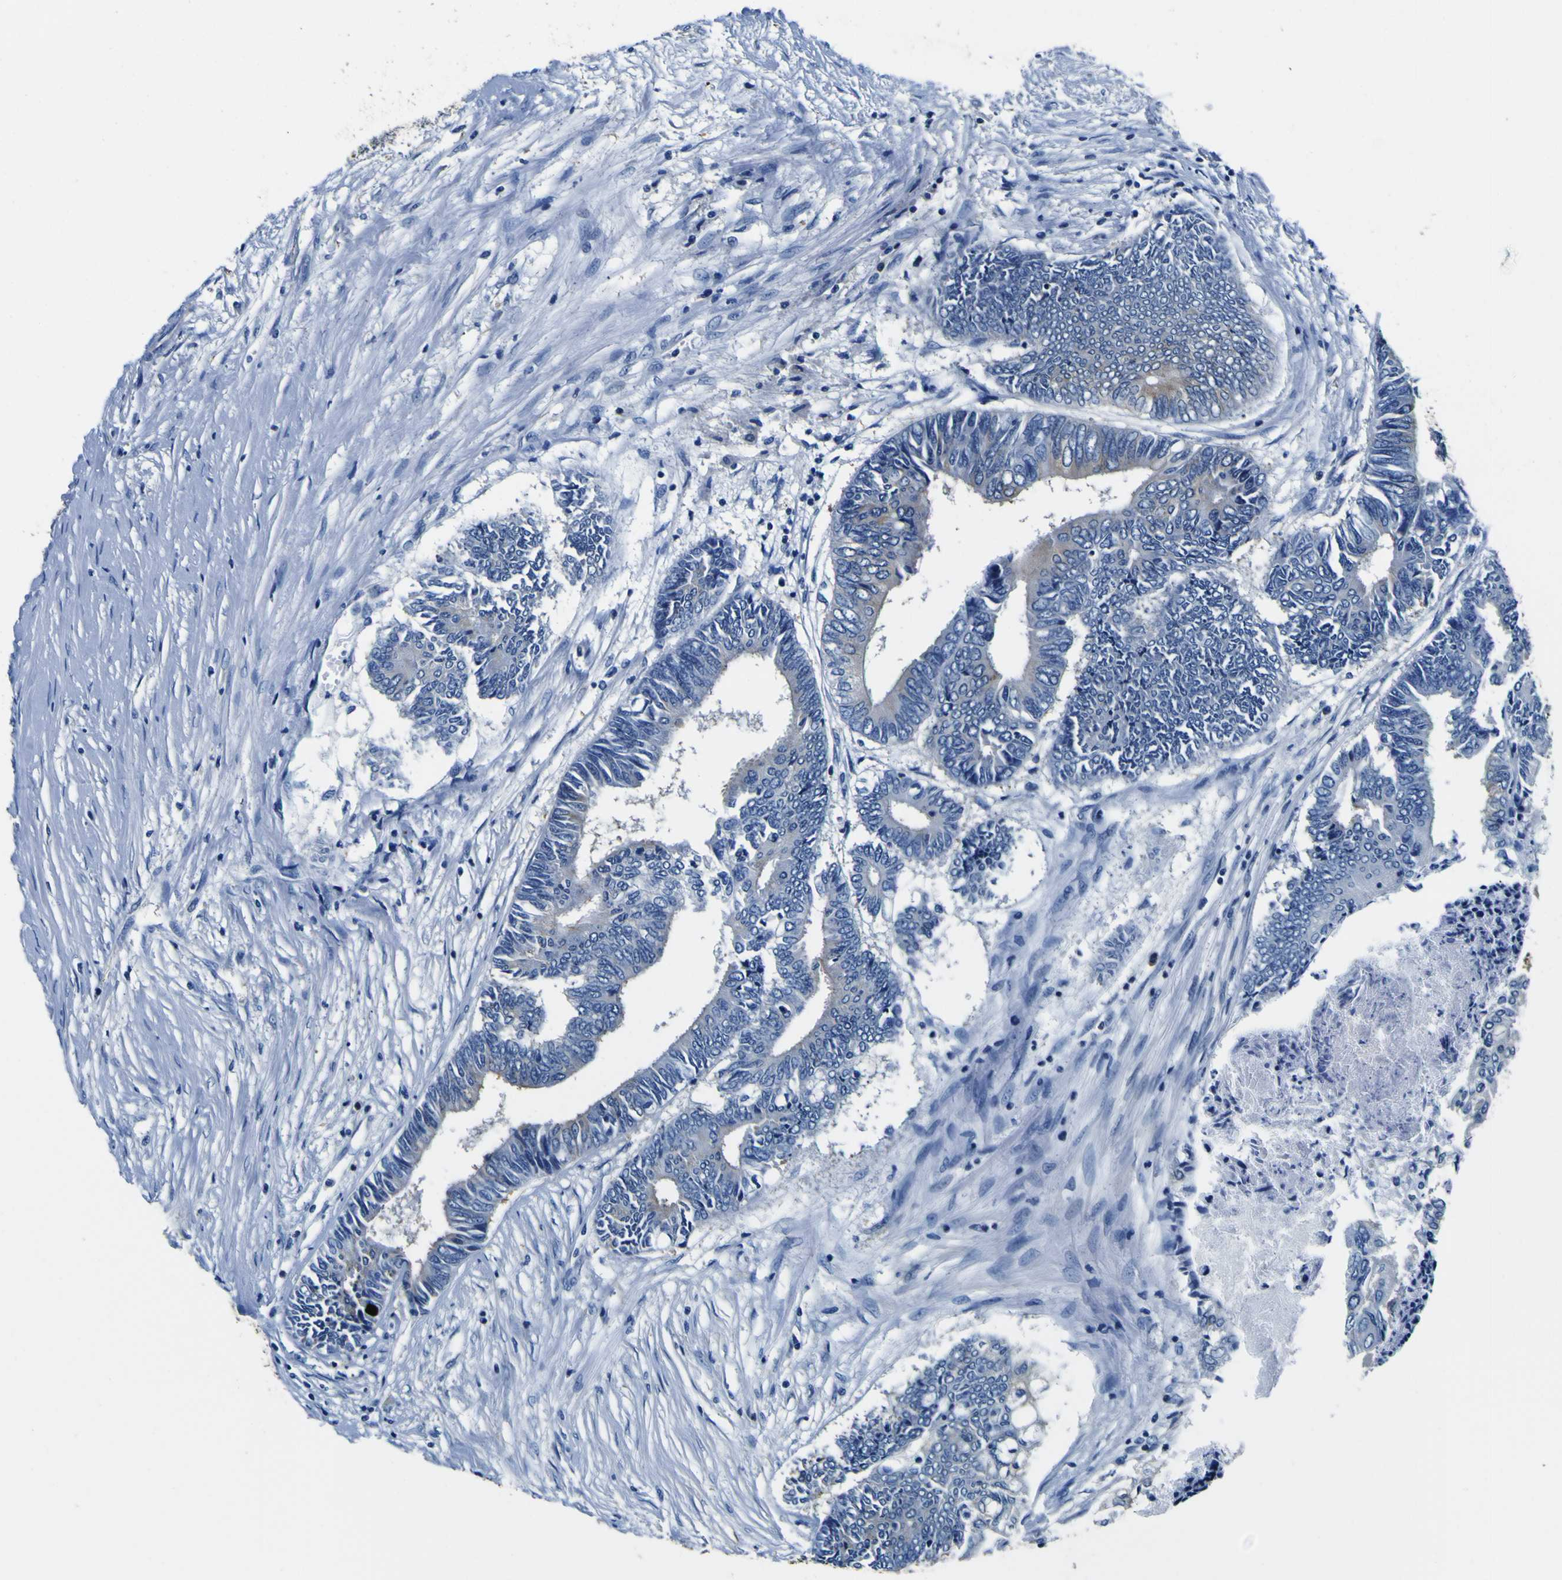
{"staining": {"intensity": "weak", "quantity": "<25%", "location": "cytoplasmic/membranous"}, "tissue": "colorectal cancer", "cell_type": "Tumor cells", "image_type": "cancer", "snomed": [{"axis": "morphology", "description": "Adenocarcinoma, NOS"}, {"axis": "topography", "description": "Rectum"}], "caption": "Immunohistochemistry micrograph of neoplastic tissue: adenocarcinoma (colorectal) stained with DAB reveals no significant protein expression in tumor cells.", "gene": "TUBA1B", "patient": {"sex": "male", "age": 63}}